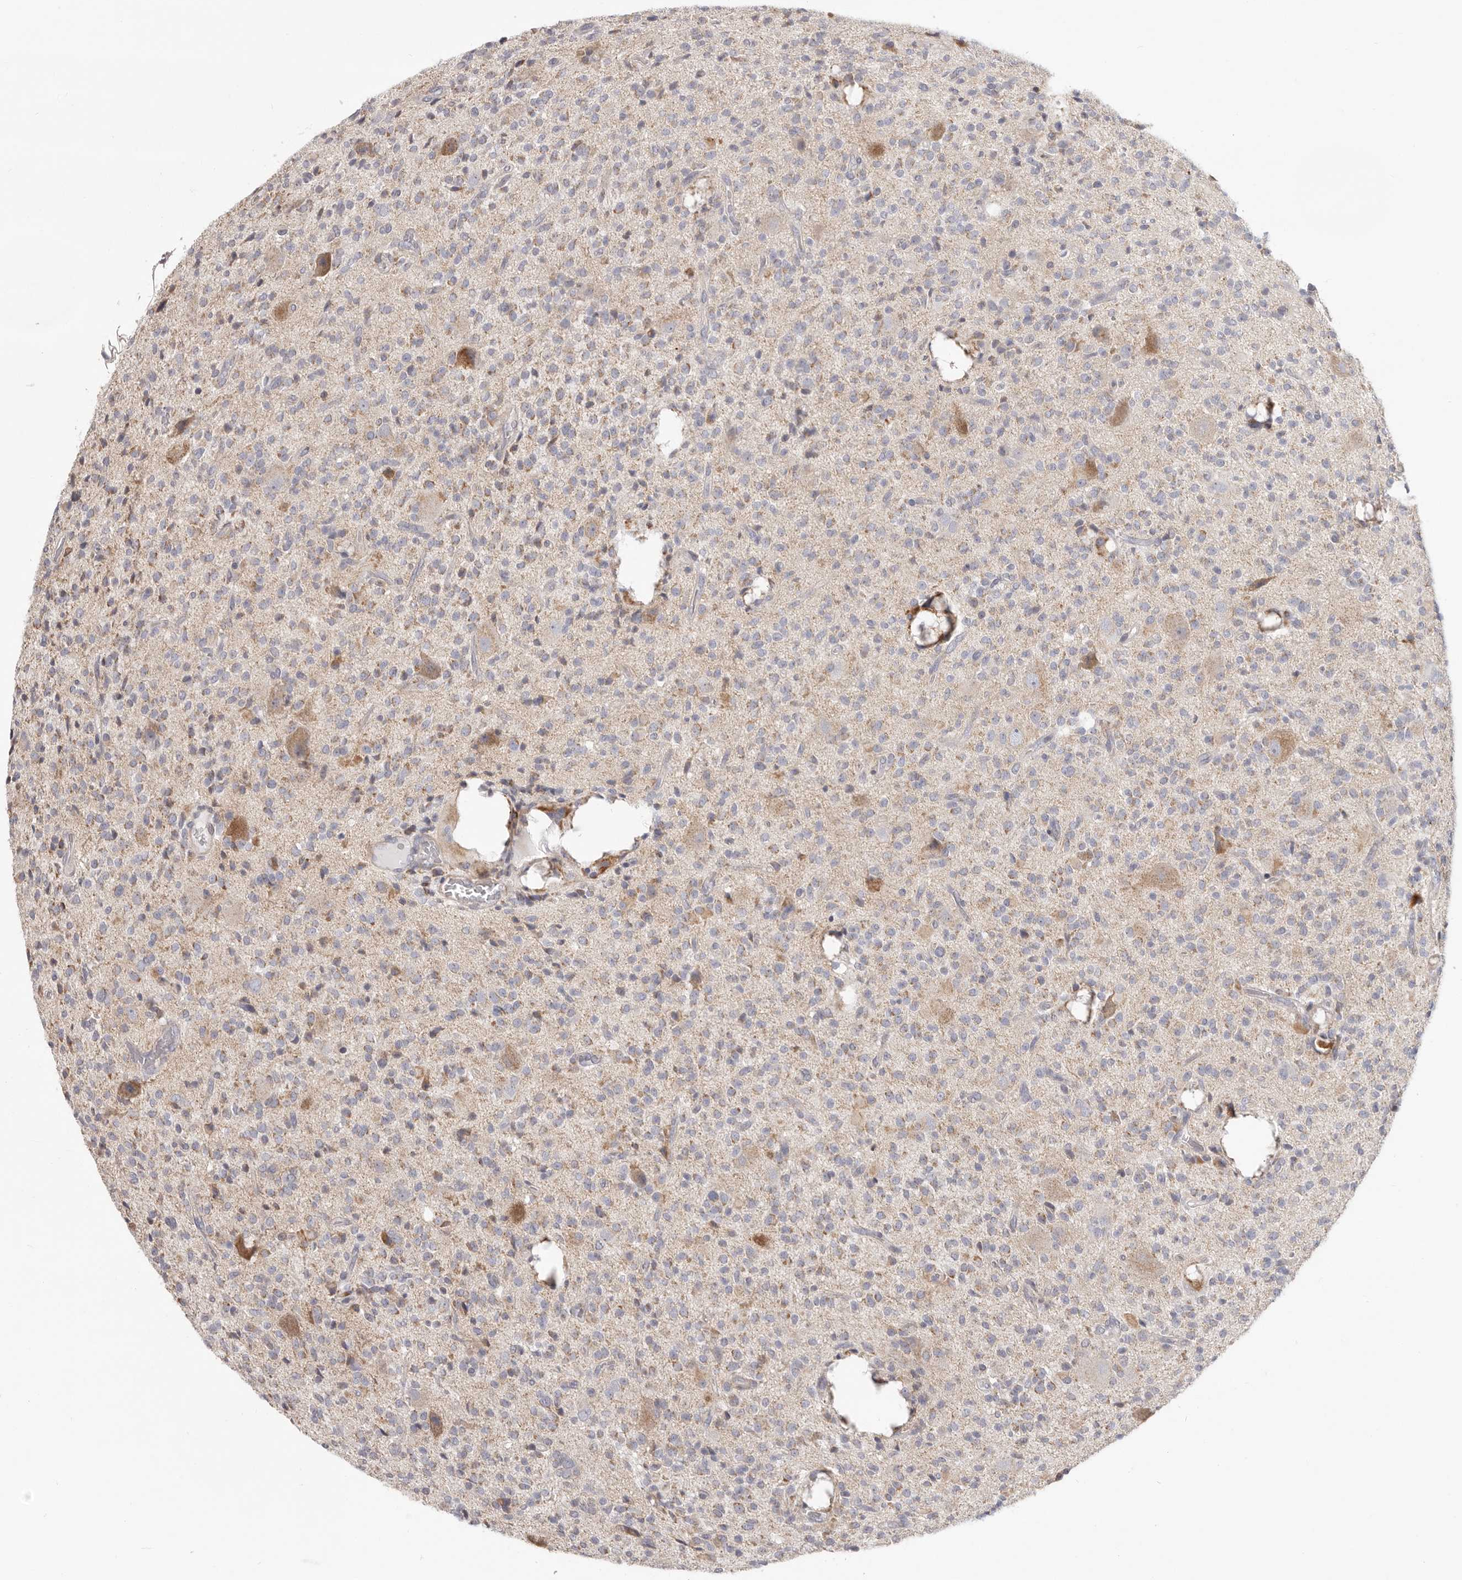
{"staining": {"intensity": "weak", "quantity": "25%-75%", "location": "cytoplasmic/membranous"}, "tissue": "glioma", "cell_type": "Tumor cells", "image_type": "cancer", "snomed": [{"axis": "morphology", "description": "Glioma, malignant, High grade"}, {"axis": "topography", "description": "Brain"}], "caption": "A brown stain highlights weak cytoplasmic/membranous expression of a protein in malignant glioma (high-grade) tumor cells. (DAB IHC with brightfield microscopy, high magnification).", "gene": "MRPS10", "patient": {"sex": "male", "age": 34}}